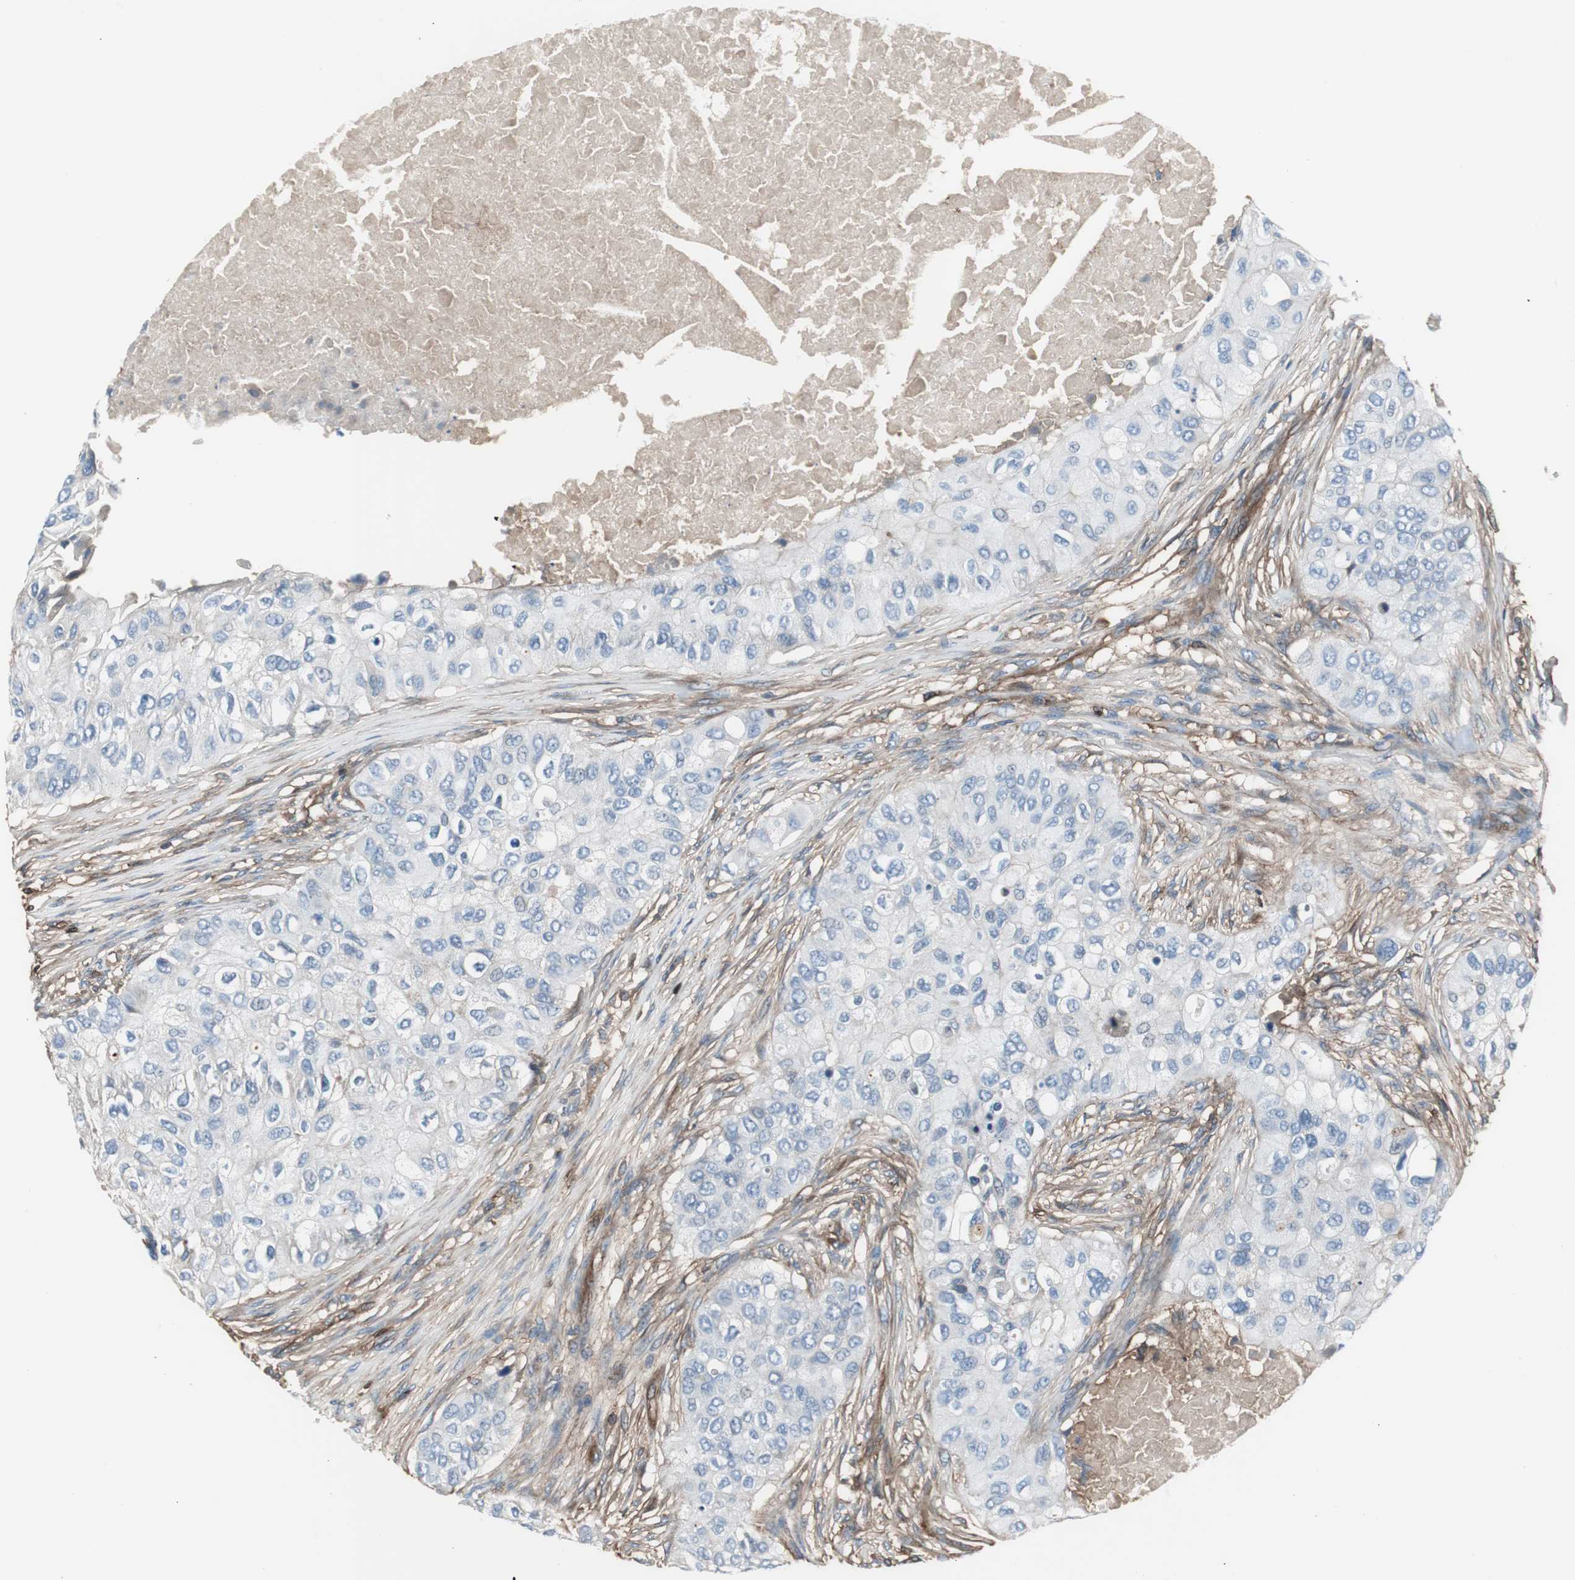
{"staining": {"intensity": "negative", "quantity": "none", "location": "none"}, "tissue": "breast cancer", "cell_type": "Tumor cells", "image_type": "cancer", "snomed": [{"axis": "morphology", "description": "Normal tissue, NOS"}, {"axis": "morphology", "description": "Duct carcinoma"}, {"axis": "topography", "description": "Breast"}], "caption": "Immunohistochemistry histopathology image of neoplastic tissue: breast cancer stained with DAB (3,3'-diaminobenzidine) demonstrates no significant protein expression in tumor cells. (DAB (3,3'-diaminobenzidine) IHC with hematoxylin counter stain).", "gene": "B2M", "patient": {"sex": "female", "age": 49}}